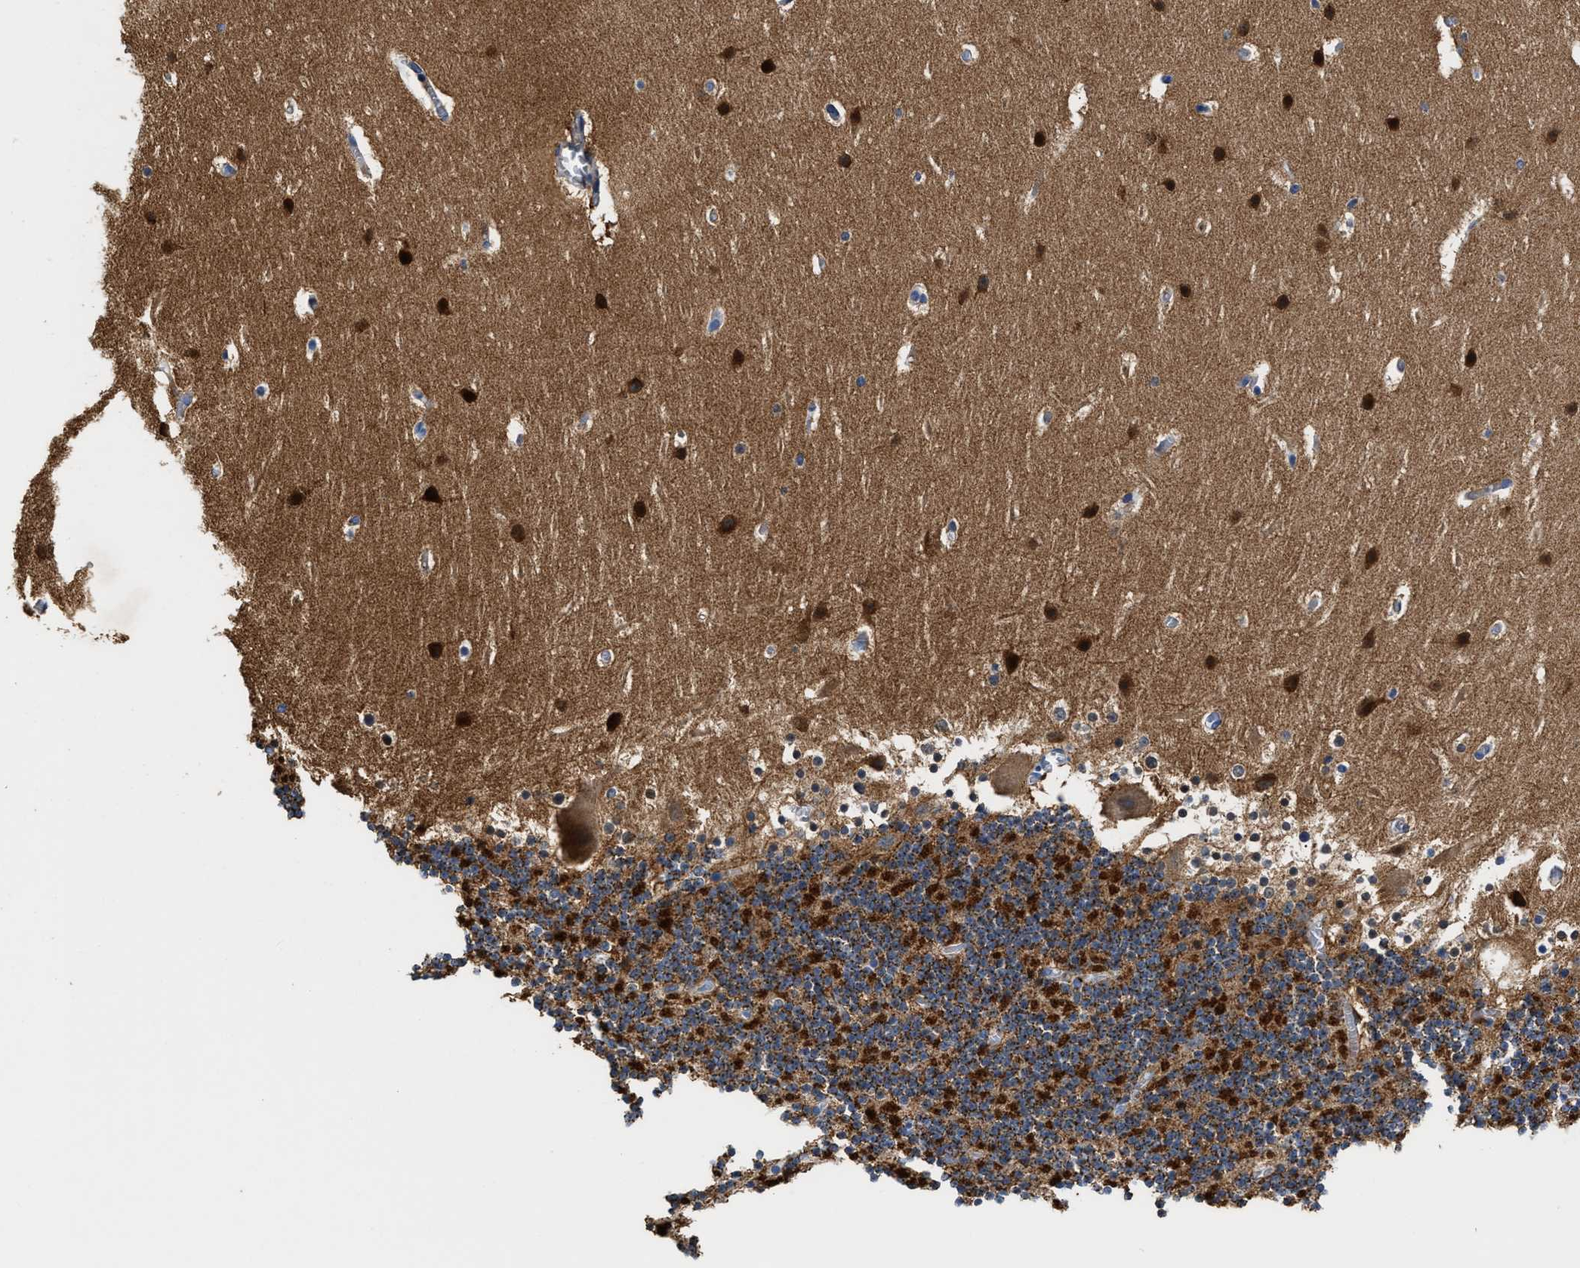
{"staining": {"intensity": "strong", "quantity": "<25%", "location": "cytoplasmic/membranous"}, "tissue": "cerebellum", "cell_type": "Cells in granular layer", "image_type": "normal", "snomed": [{"axis": "morphology", "description": "Normal tissue, NOS"}, {"axis": "topography", "description": "Cerebellum"}], "caption": "Immunohistochemistry (IHC) of normal human cerebellum reveals medium levels of strong cytoplasmic/membranous expression in about <25% of cells in granular layer.", "gene": "TUT7", "patient": {"sex": "male", "age": 45}}